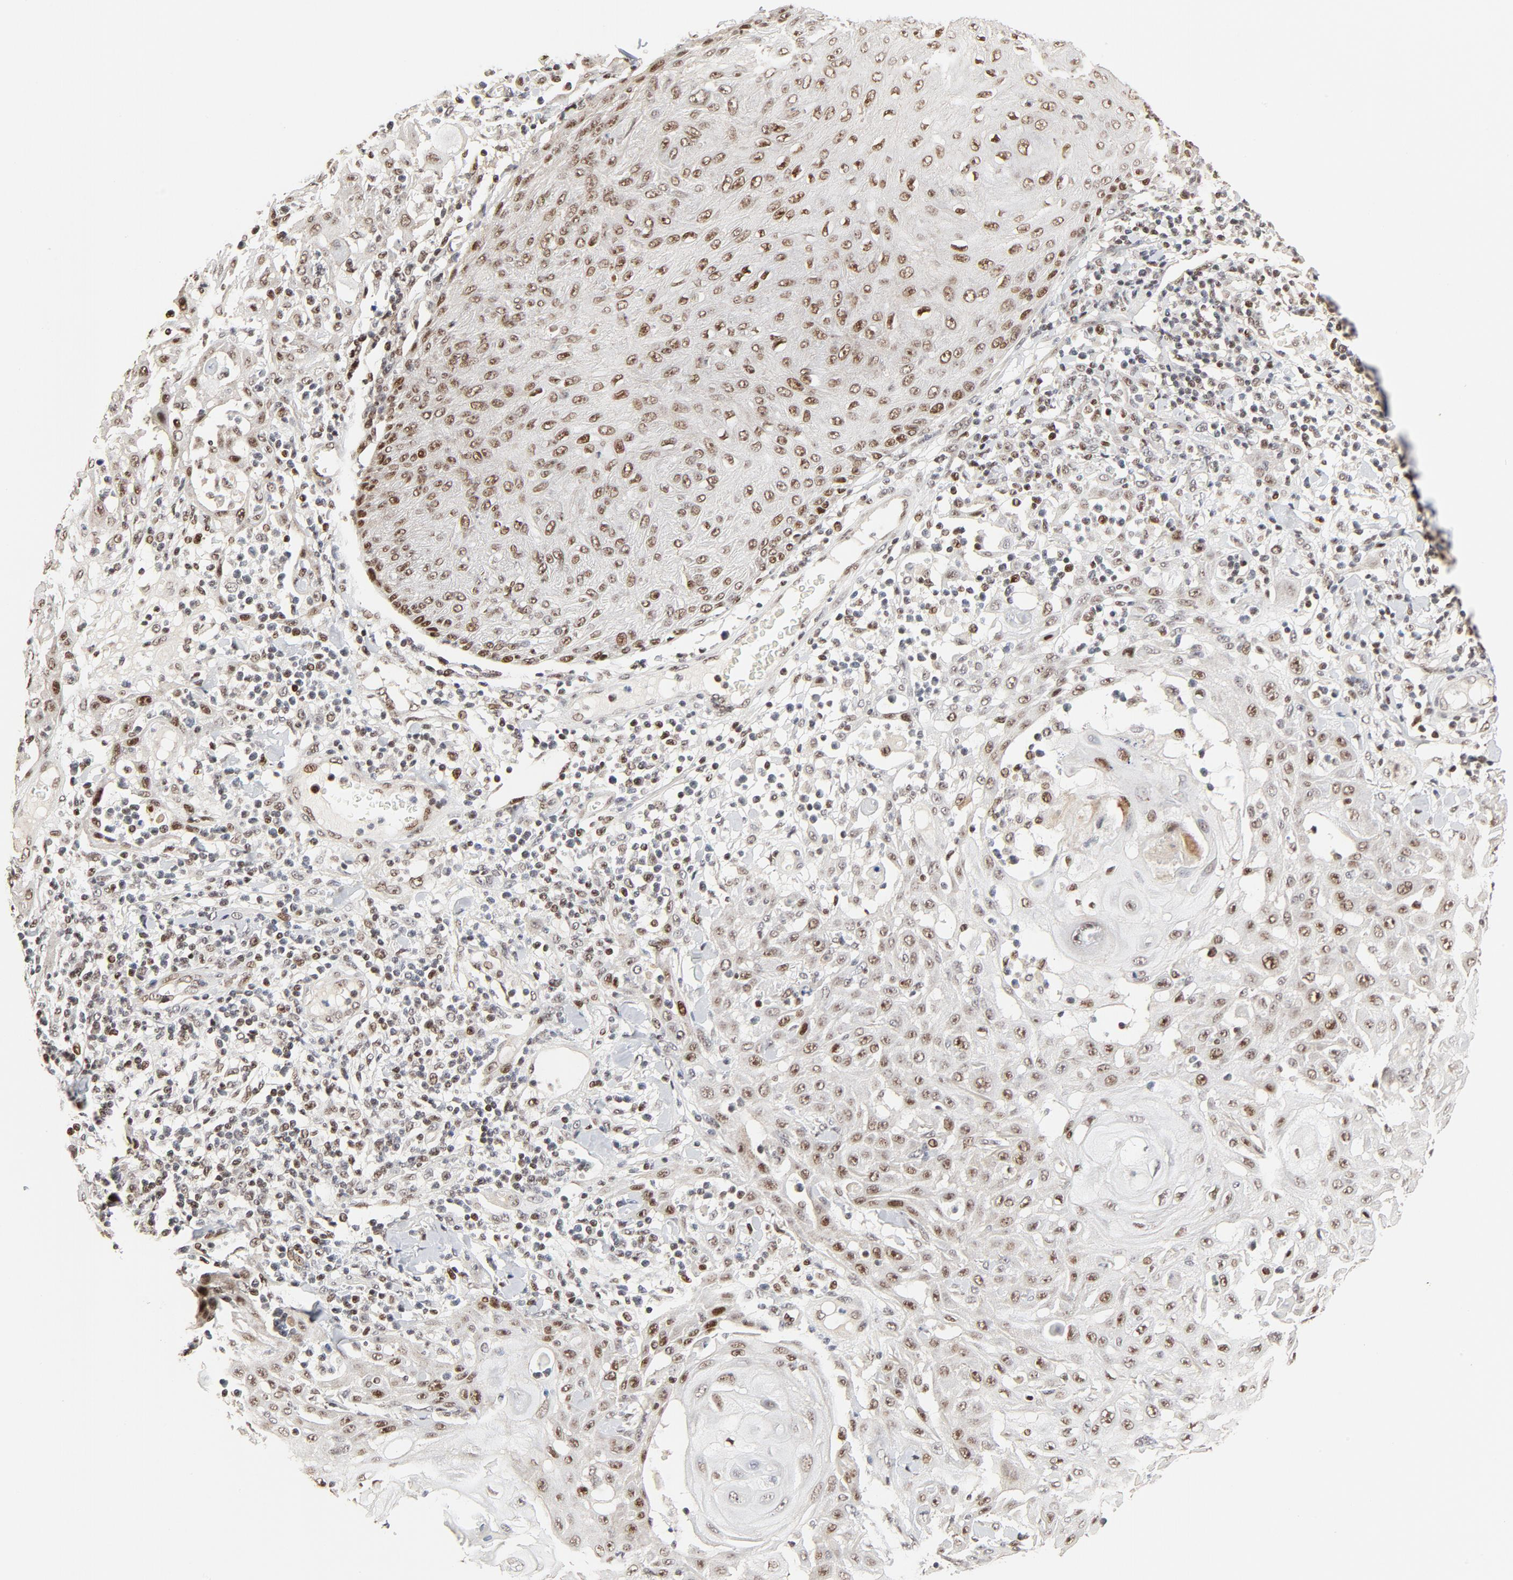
{"staining": {"intensity": "moderate", "quantity": ">75%", "location": "nuclear"}, "tissue": "skin cancer", "cell_type": "Tumor cells", "image_type": "cancer", "snomed": [{"axis": "morphology", "description": "Squamous cell carcinoma, NOS"}, {"axis": "topography", "description": "Skin"}], "caption": "An IHC photomicrograph of tumor tissue is shown. Protein staining in brown labels moderate nuclear positivity in skin cancer within tumor cells.", "gene": "GTF2I", "patient": {"sex": "male", "age": 24}}